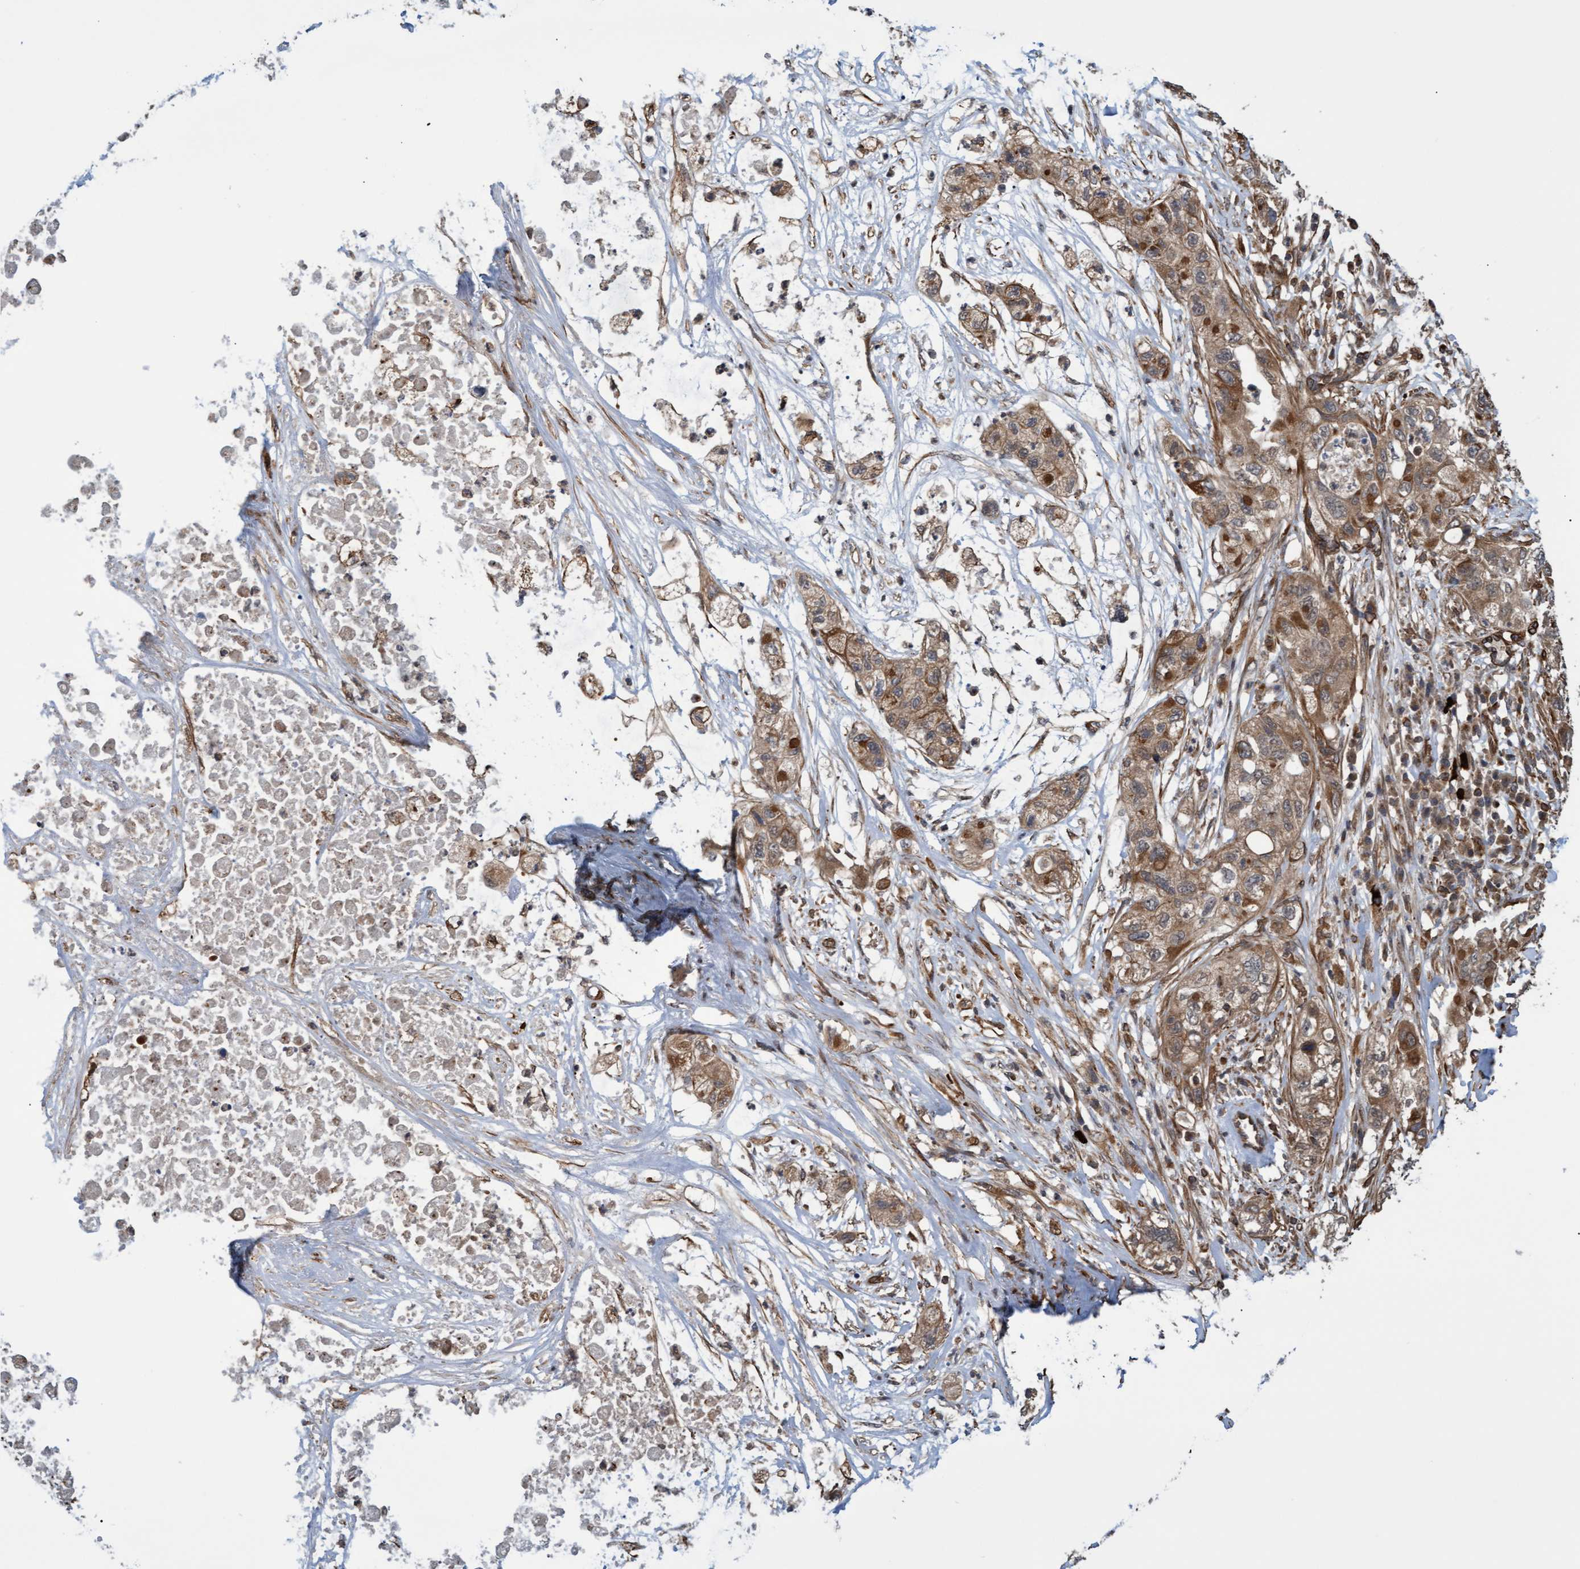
{"staining": {"intensity": "moderate", "quantity": ">75%", "location": "cytoplasmic/membranous"}, "tissue": "pancreatic cancer", "cell_type": "Tumor cells", "image_type": "cancer", "snomed": [{"axis": "morphology", "description": "Adenocarcinoma, NOS"}, {"axis": "topography", "description": "Pancreas"}], "caption": "DAB (3,3'-diaminobenzidine) immunohistochemical staining of pancreatic adenocarcinoma exhibits moderate cytoplasmic/membranous protein staining in about >75% of tumor cells.", "gene": "TNFRSF10B", "patient": {"sex": "female", "age": 78}}